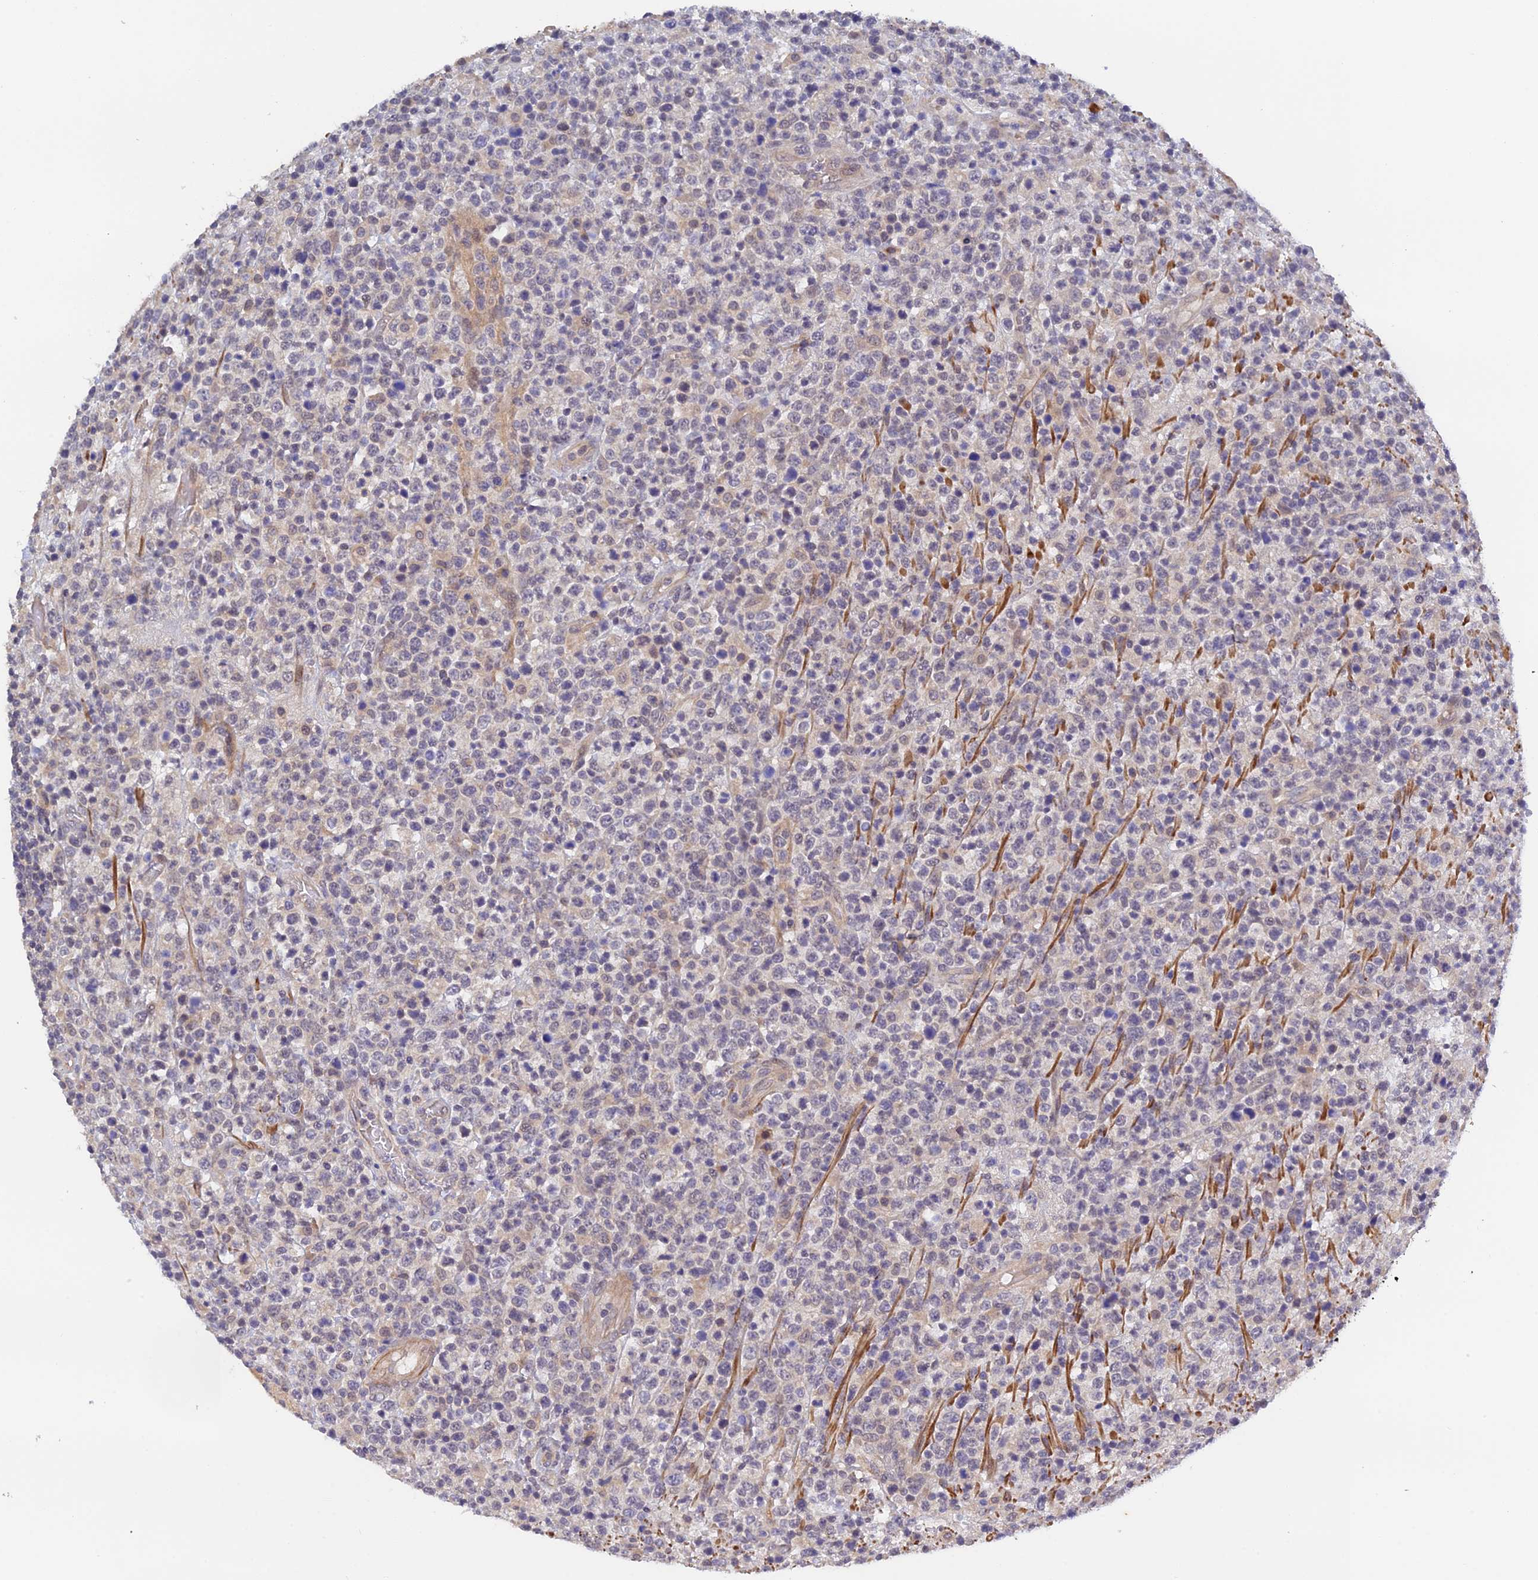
{"staining": {"intensity": "negative", "quantity": "none", "location": "none"}, "tissue": "lymphoma", "cell_type": "Tumor cells", "image_type": "cancer", "snomed": [{"axis": "morphology", "description": "Malignant lymphoma, non-Hodgkin's type, High grade"}, {"axis": "topography", "description": "Colon"}], "caption": "A high-resolution histopathology image shows IHC staining of lymphoma, which shows no significant expression in tumor cells.", "gene": "CWH43", "patient": {"sex": "female", "age": 53}}